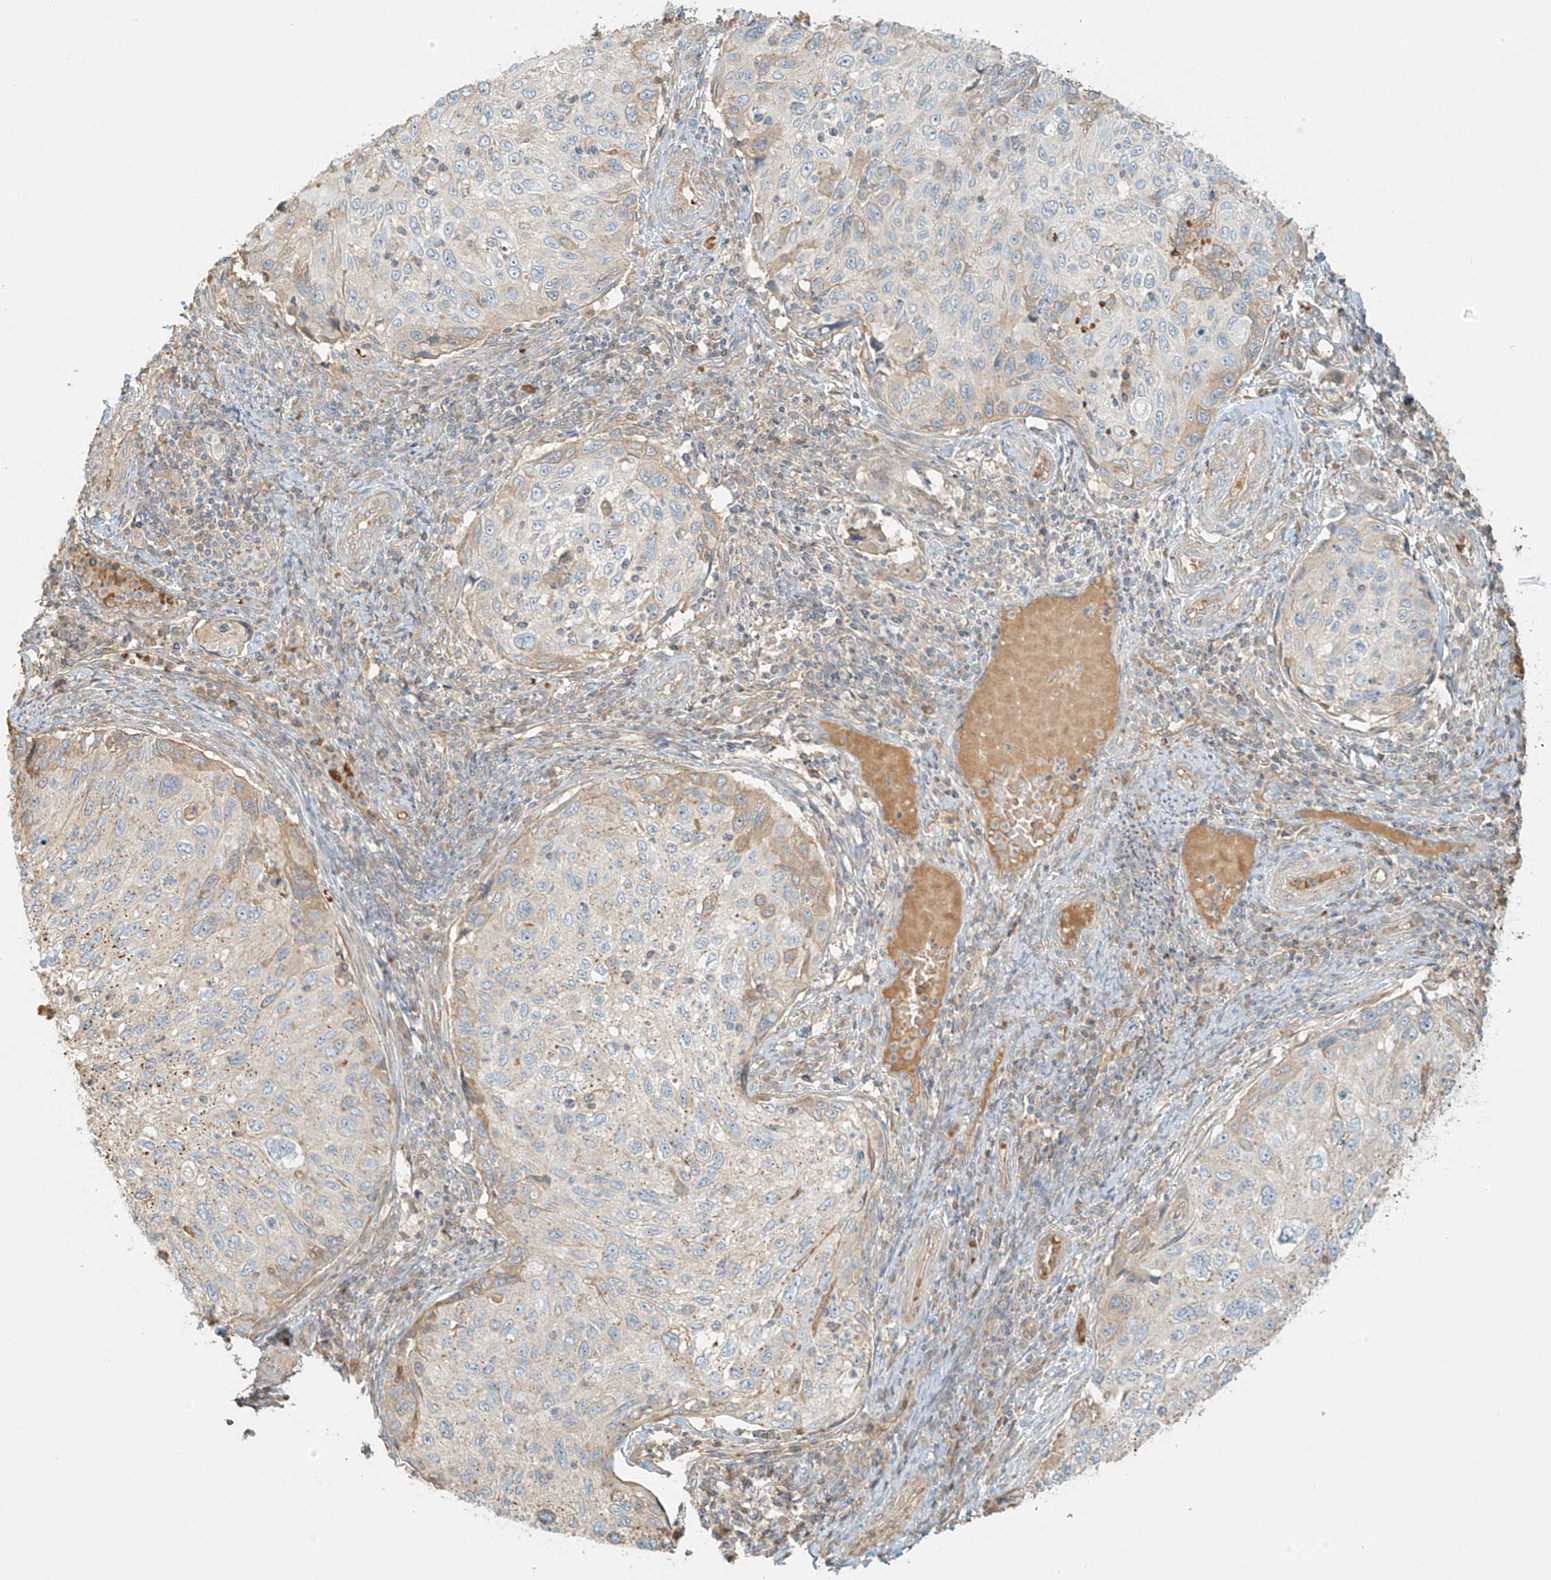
{"staining": {"intensity": "weak", "quantity": "<25%", "location": "cytoplasmic/membranous"}, "tissue": "cervical cancer", "cell_type": "Tumor cells", "image_type": "cancer", "snomed": [{"axis": "morphology", "description": "Squamous cell carcinoma, NOS"}, {"axis": "topography", "description": "Cervix"}], "caption": "There is no significant expression in tumor cells of cervical cancer.", "gene": "UPK1B", "patient": {"sex": "female", "age": 70}}